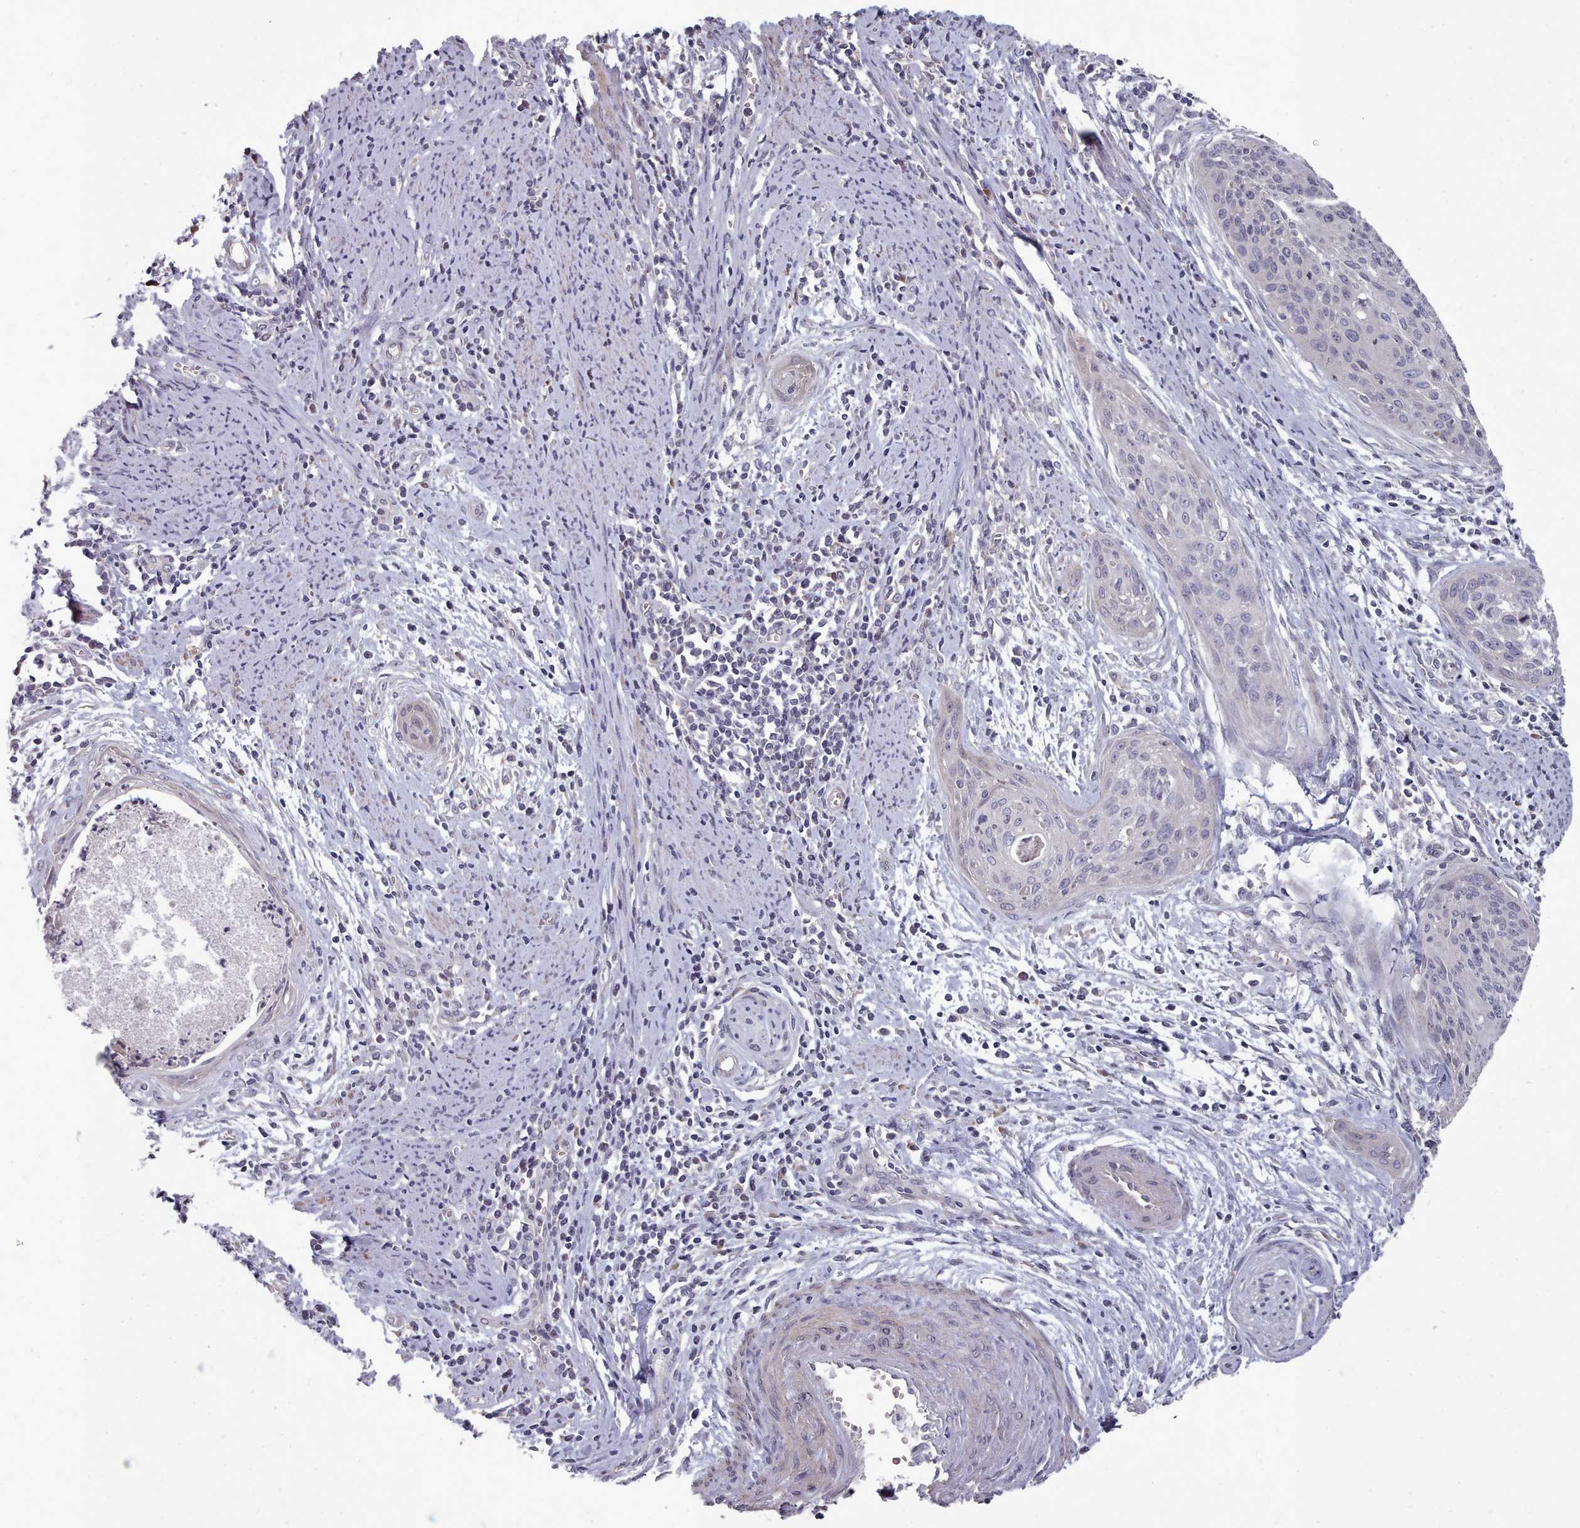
{"staining": {"intensity": "negative", "quantity": "none", "location": "none"}, "tissue": "cervical cancer", "cell_type": "Tumor cells", "image_type": "cancer", "snomed": [{"axis": "morphology", "description": "Squamous cell carcinoma, NOS"}, {"axis": "topography", "description": "Cervix"}], "caption": "Immunohistochemistry (IHC) of human cervical cancer shows no staining in tumor cells. The staining is performed using DAB brown chromogen with nuclei counter-stained in using hematoxylin.", "gene": "ACKR3", "patient": {"sex": "female", "age": 55}}